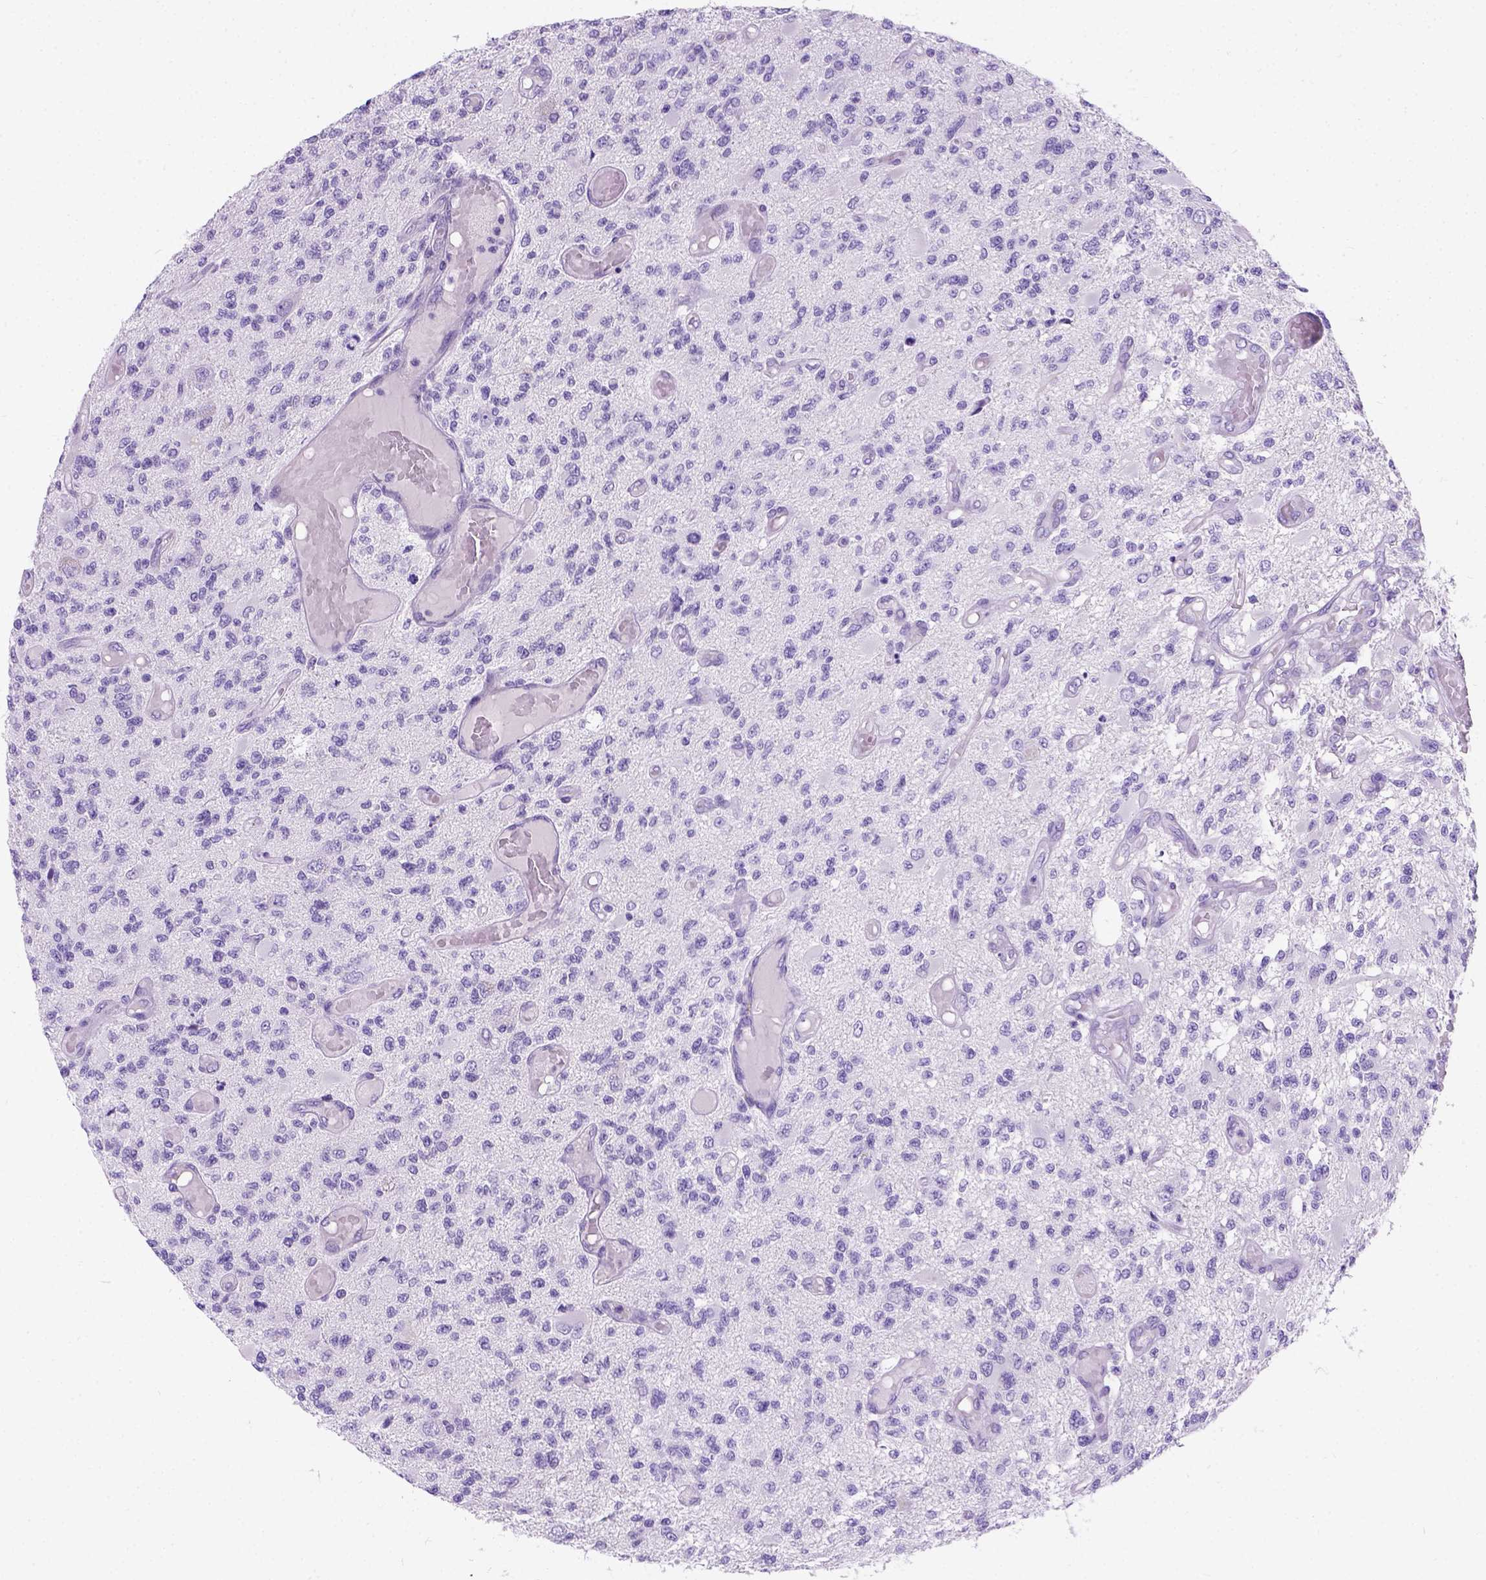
{"staining": {"intensity": "negative", "quantity": "none", "location": "none"}, "tissue": "glioma", "cell_type": "Tumor cells", "image_type": "cancer", "snomed": [{"axis": "morphology", "description": "Glioma, malignant, High grade"}, {"axis": "topography", "description": "Brain"}], "caption": "IHC histopathology image of neoplastic tissue: human malignant high-grade glioma stained with DAB (3,3'-diaminobenzidine) demonstrates no significant protein expression in tumor cells.", "gene": "C7orf57", "patient": {"sex": "female", "age": 63}}